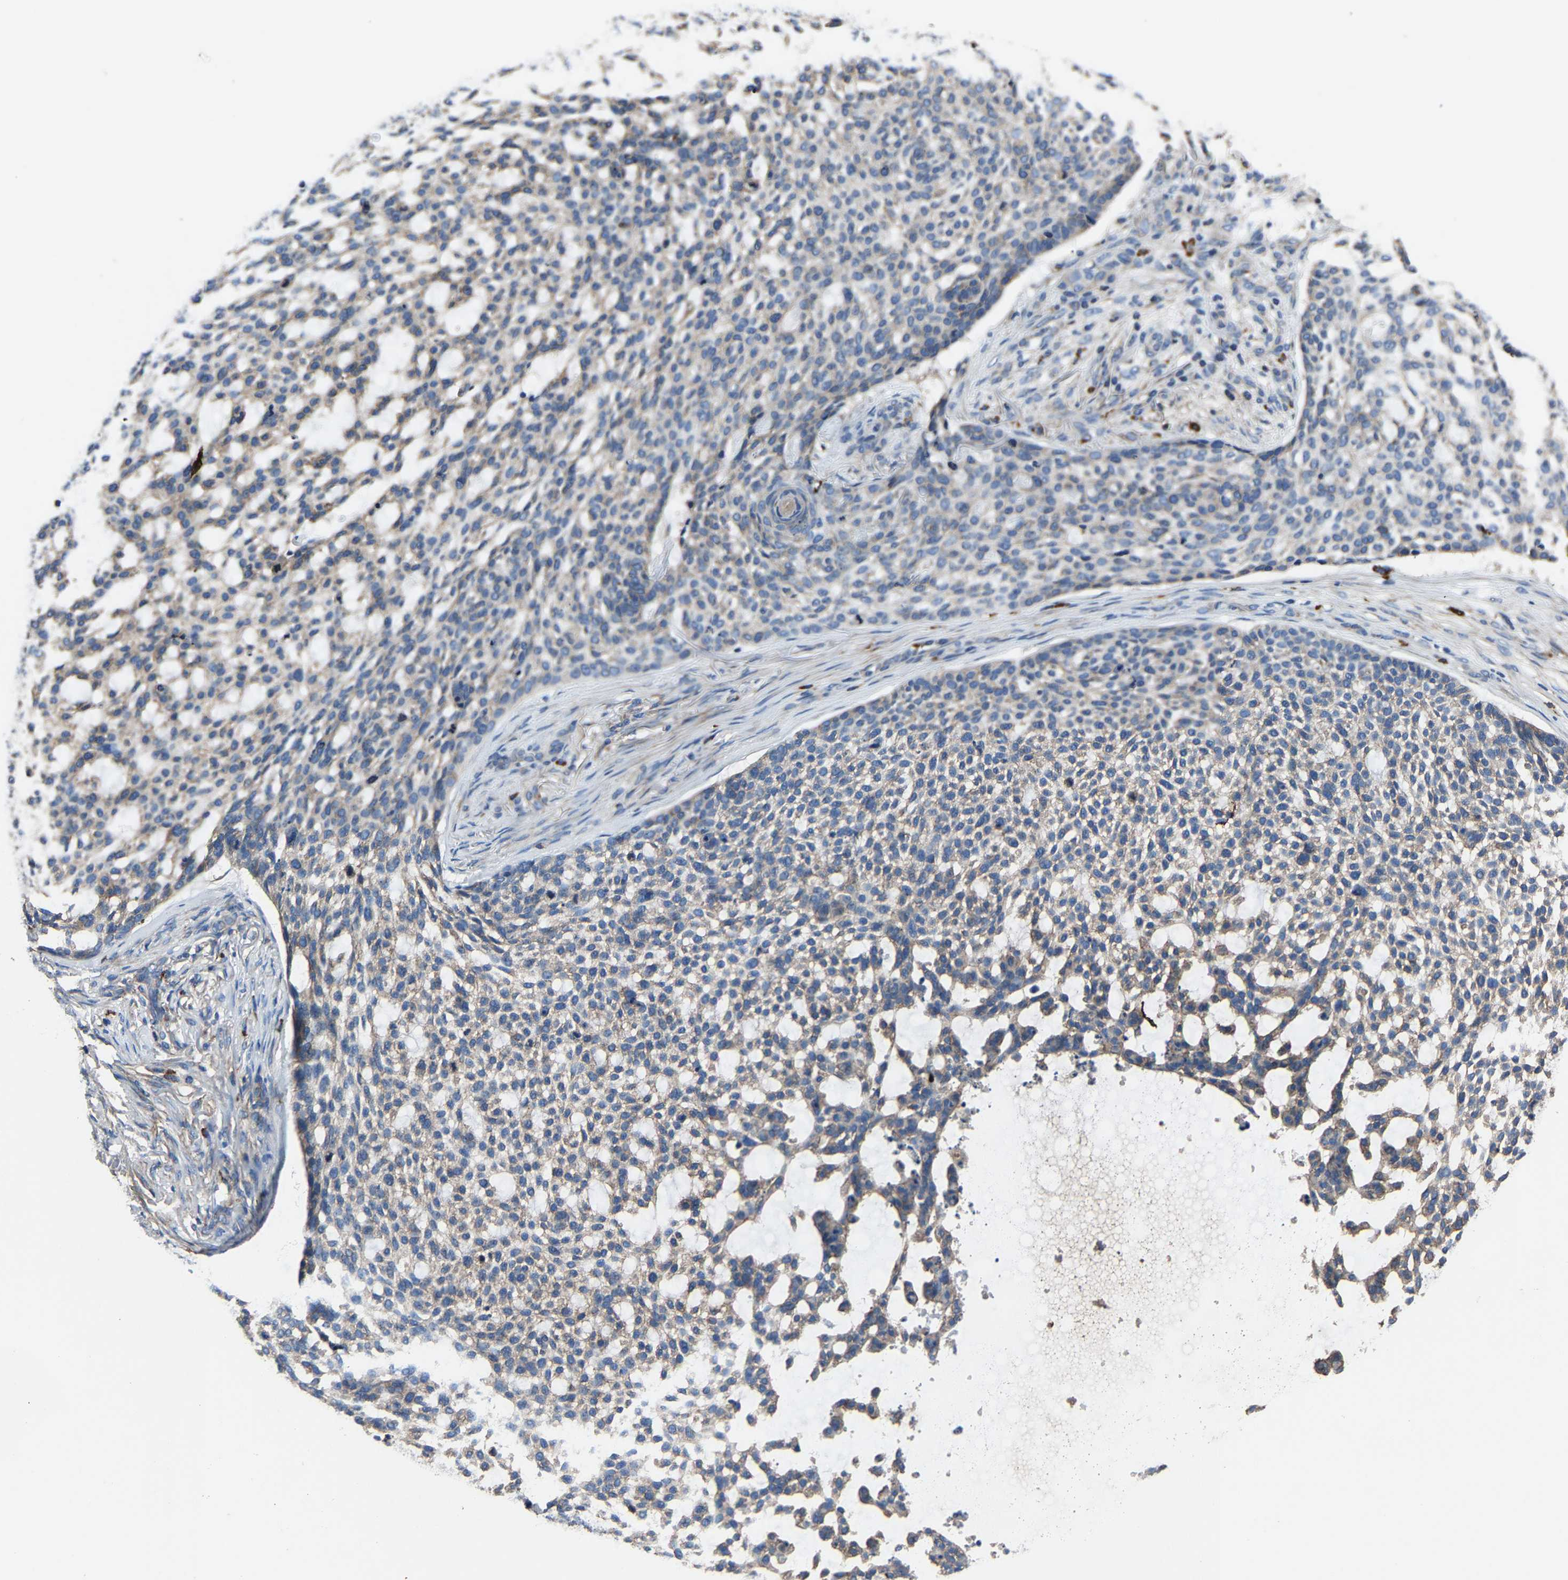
{"staining": {"intensity": "negative", "quantity": "none", "location": "none"}, "tissue": "skin cancer", "cell_type": "Tumor cells", "image_type": "cancer", "snomed": [{"axis": "morphology", "description": "Basal cell carcinoma"}, {"axis": "topography", "description": "Skin"}], "caption": "Protein analysis of basal cell carcinoma (skin) exhibits no significant expression in tumor cells. Nuclei are stained in blue.", "gene": "KIAA1958", "patient": {"sex": "female", "age": 64}}